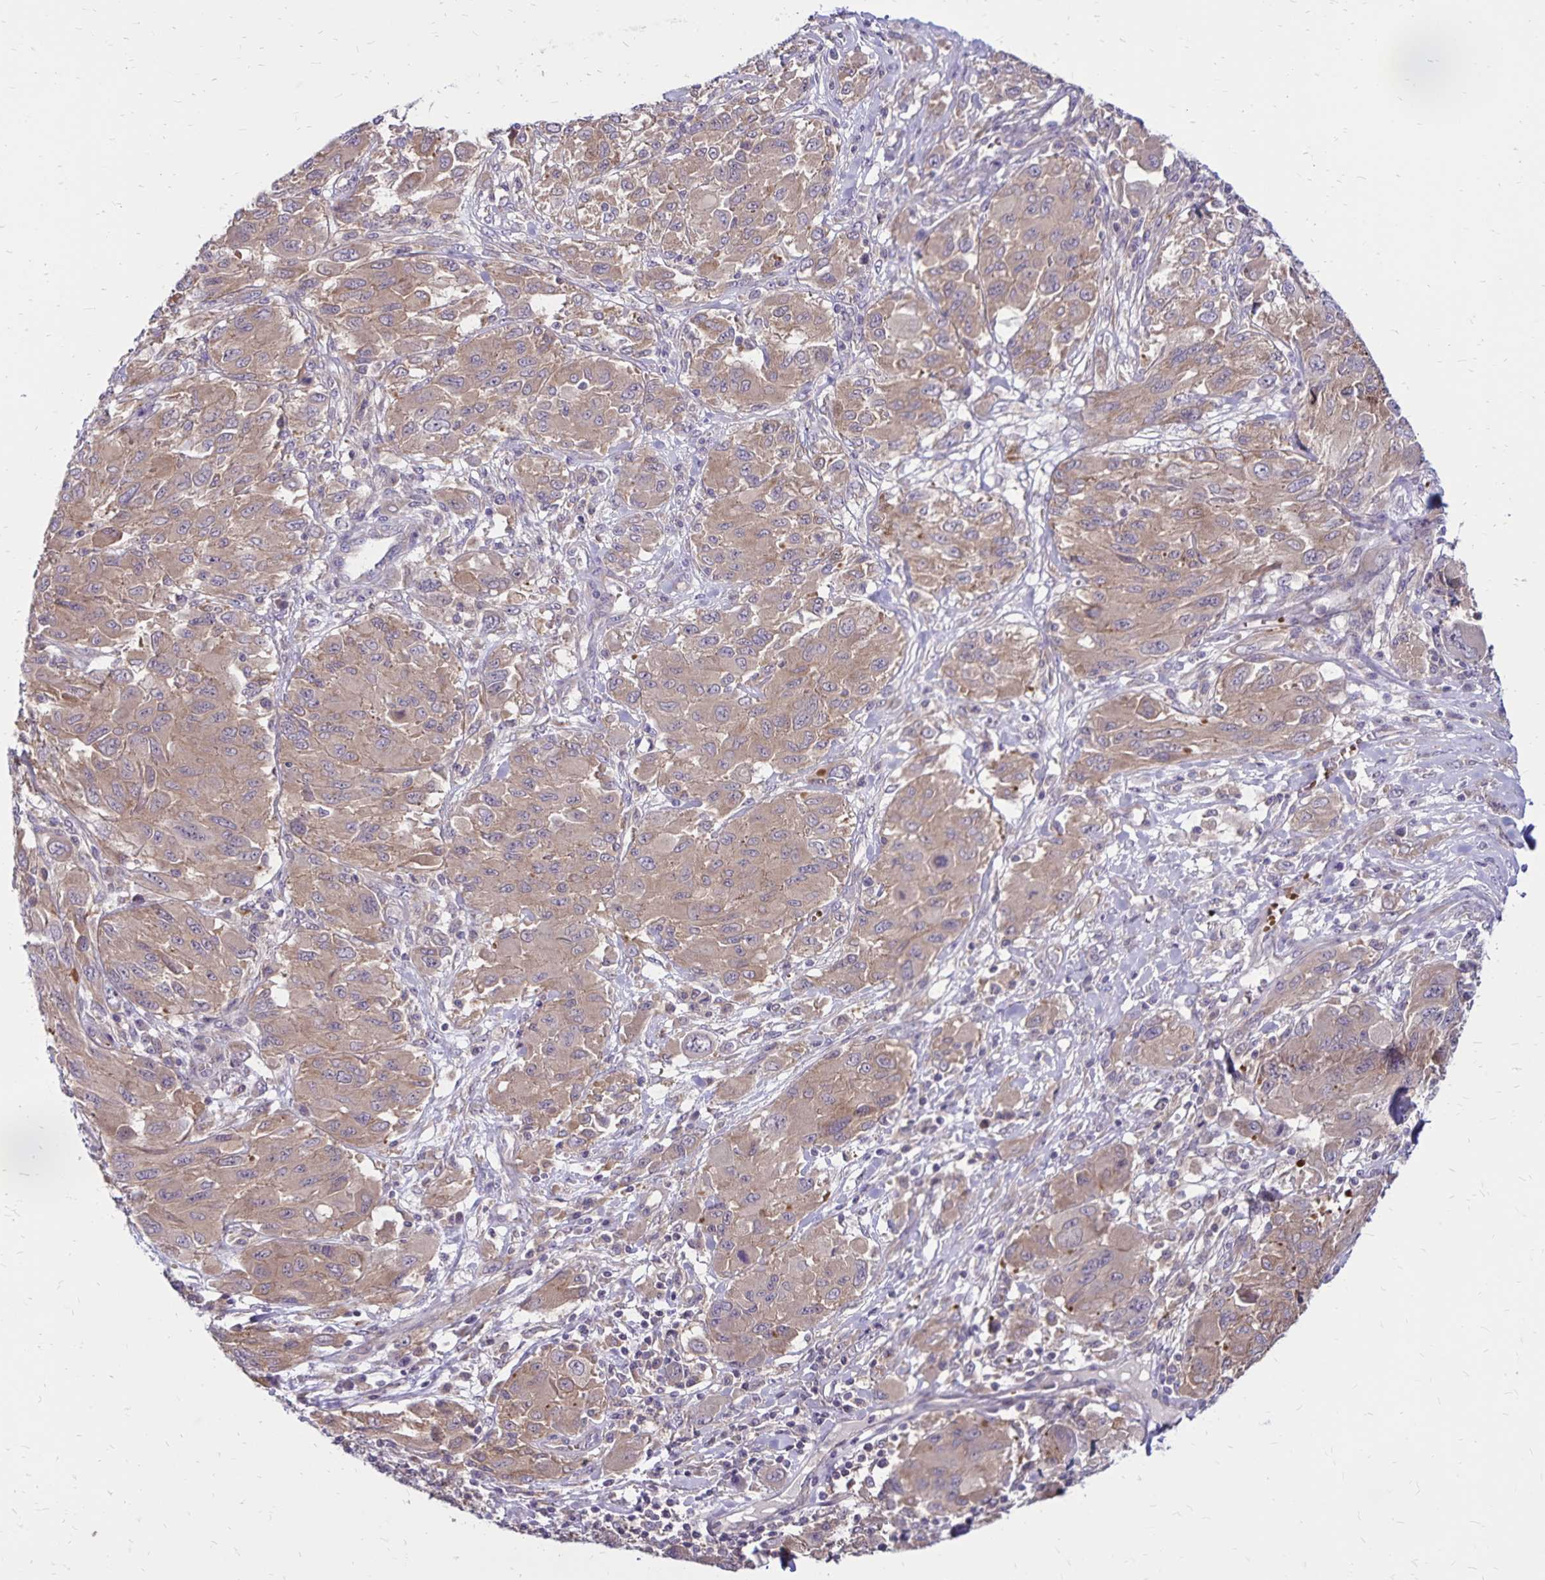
{"staining": {"intensity": "moderate", "quantity": ">75%", "location": "cytoplasmic/membranous"}, "tissue": "melanoma", "cell_type": "Tumor cells", "image_type": "cancer", "snomed": [{"axis": "morphology", "description": "Malignant melanoma, NOS"}, {"axis": "topography", "description": "Skin"}], "caption": "Immunohistochemistry (DAB) staining of melanoma demonstrates moderate cytoplasmic/membranous protein positivity in approximately >75% of tumor cells.", "gene": "FSD1", "patient": {"sex": "female", "age": 91}}